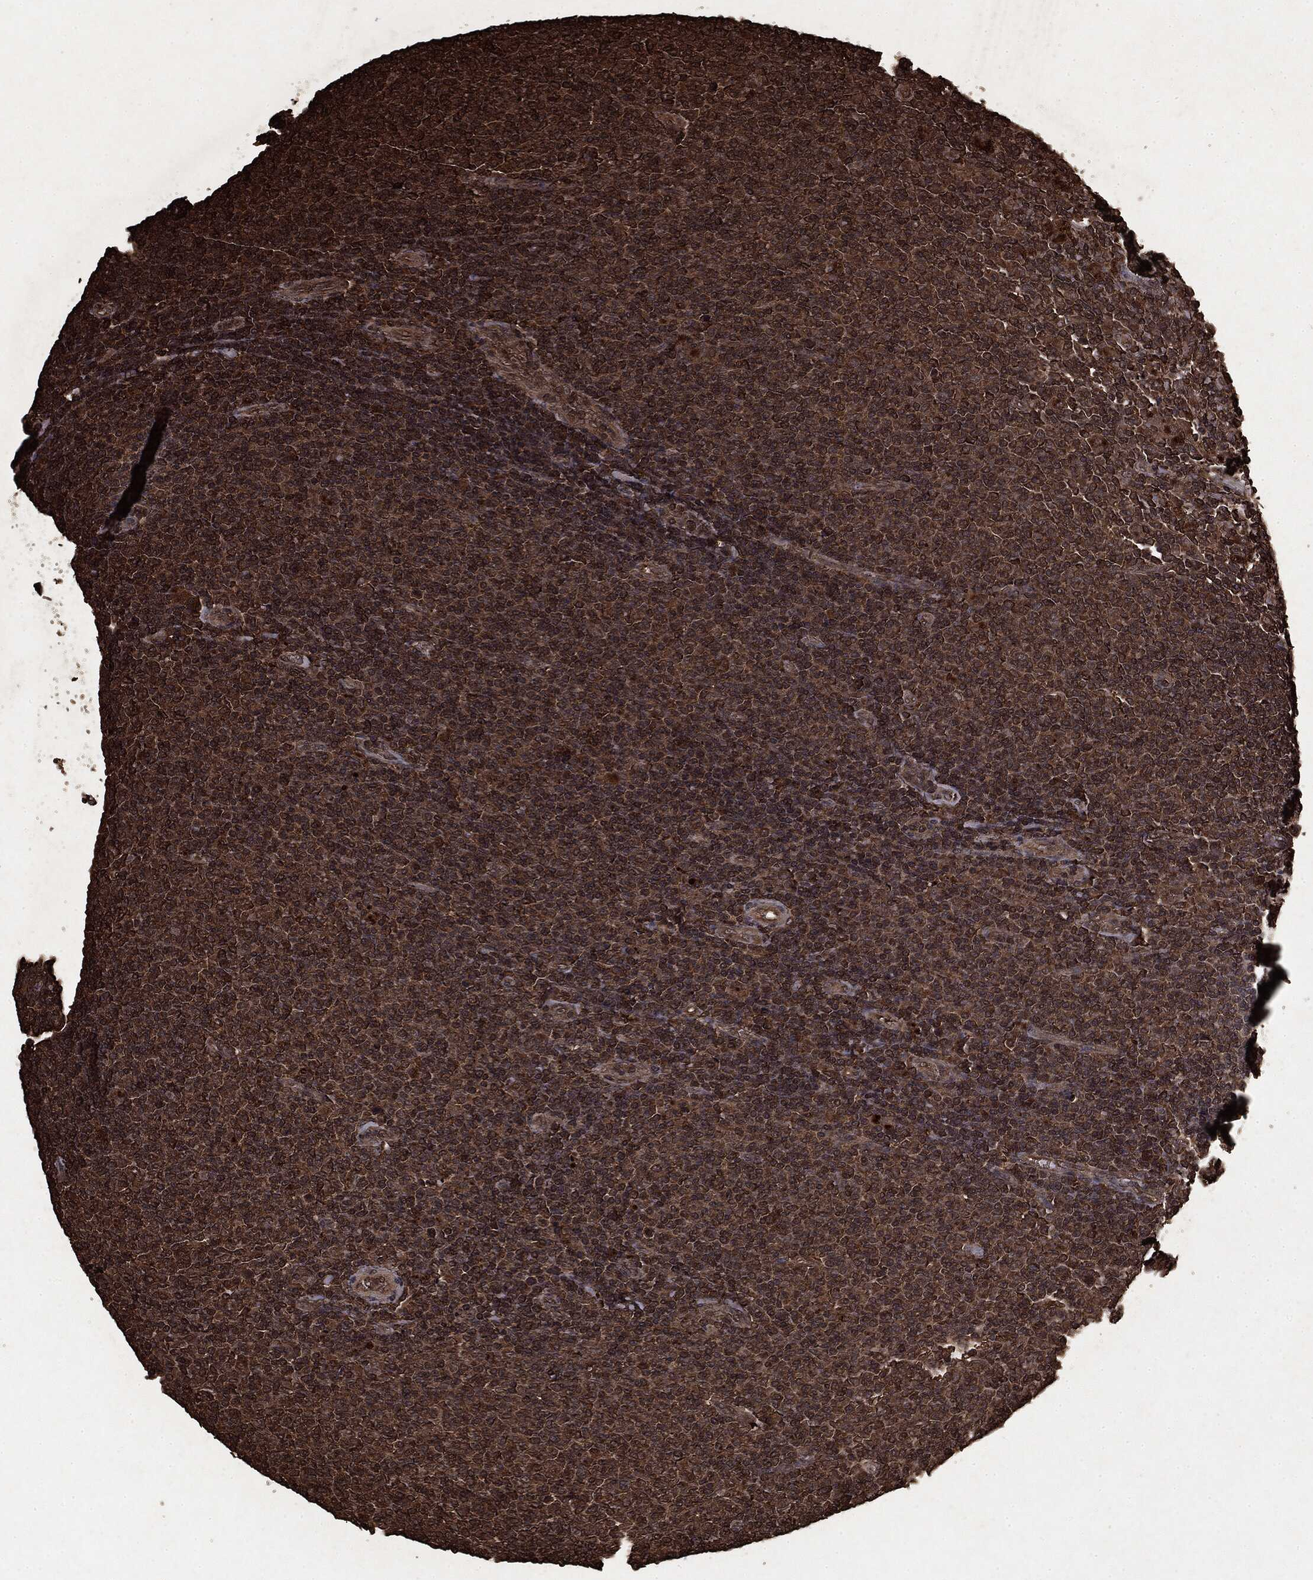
{"staining": {"intensity": "moderate", "quantity": ">75%", "location": "cytoplasmic/membranous"}, "tissue": "lymphoma", "cell_type": "Tumor cells", "image_type": "cancer", "snomed": [{"axis": "morphology", "description": "Malignant lymphoma, non-Hodgkin's type, Low grade"}, {"axis": "topography", "description": "Lymph node"}], "caption": "This is an image of IHC staining of malignant lymphoma, non-Hodgkin's type (low-grade), which shows moderate expression in the cytoplasmic/membranous of tumor cells.", "gene": "ARAF", "patient": {"sex": "male", "age": 52}}